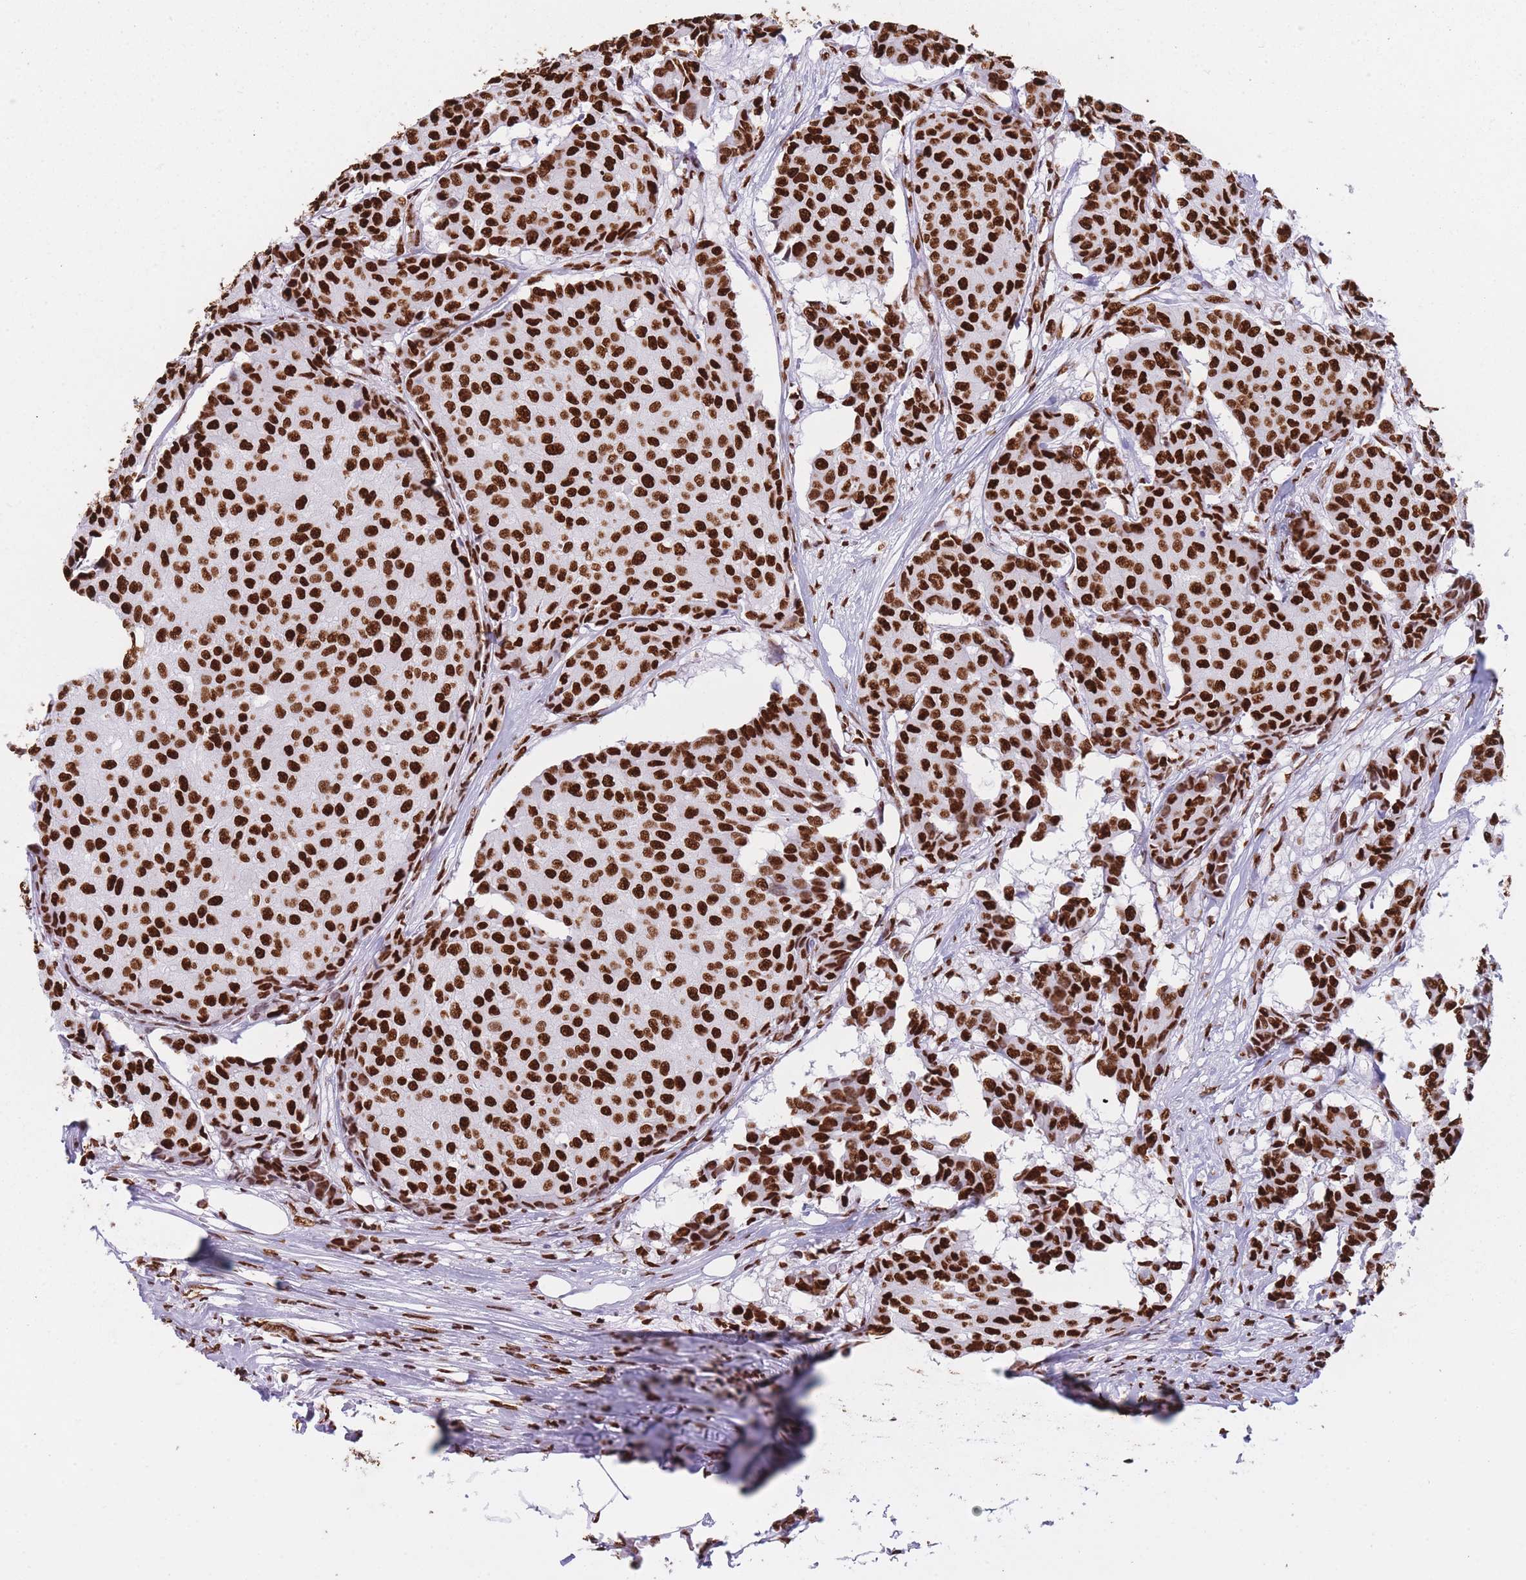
{"staining": {"intensity": "strong", "quantity": ">75%", "location": "nuclear"}, "tissue": "breast cancer", "cell_type": "Tumor cells", "image_type": "cancer", "snomed": [{"axis": "morphology", "description": "Duct carcinoma"}, {"axis": "topography", "description": "Breast"}], "caption": "This is a histology image of immunohistochemistry (IHC) staining of breast cancer, which shows strong expression in the nuclear of tumor cells.", "gene": "HNRNPUL1", "patient": {"sex": "female", "age": 75}}